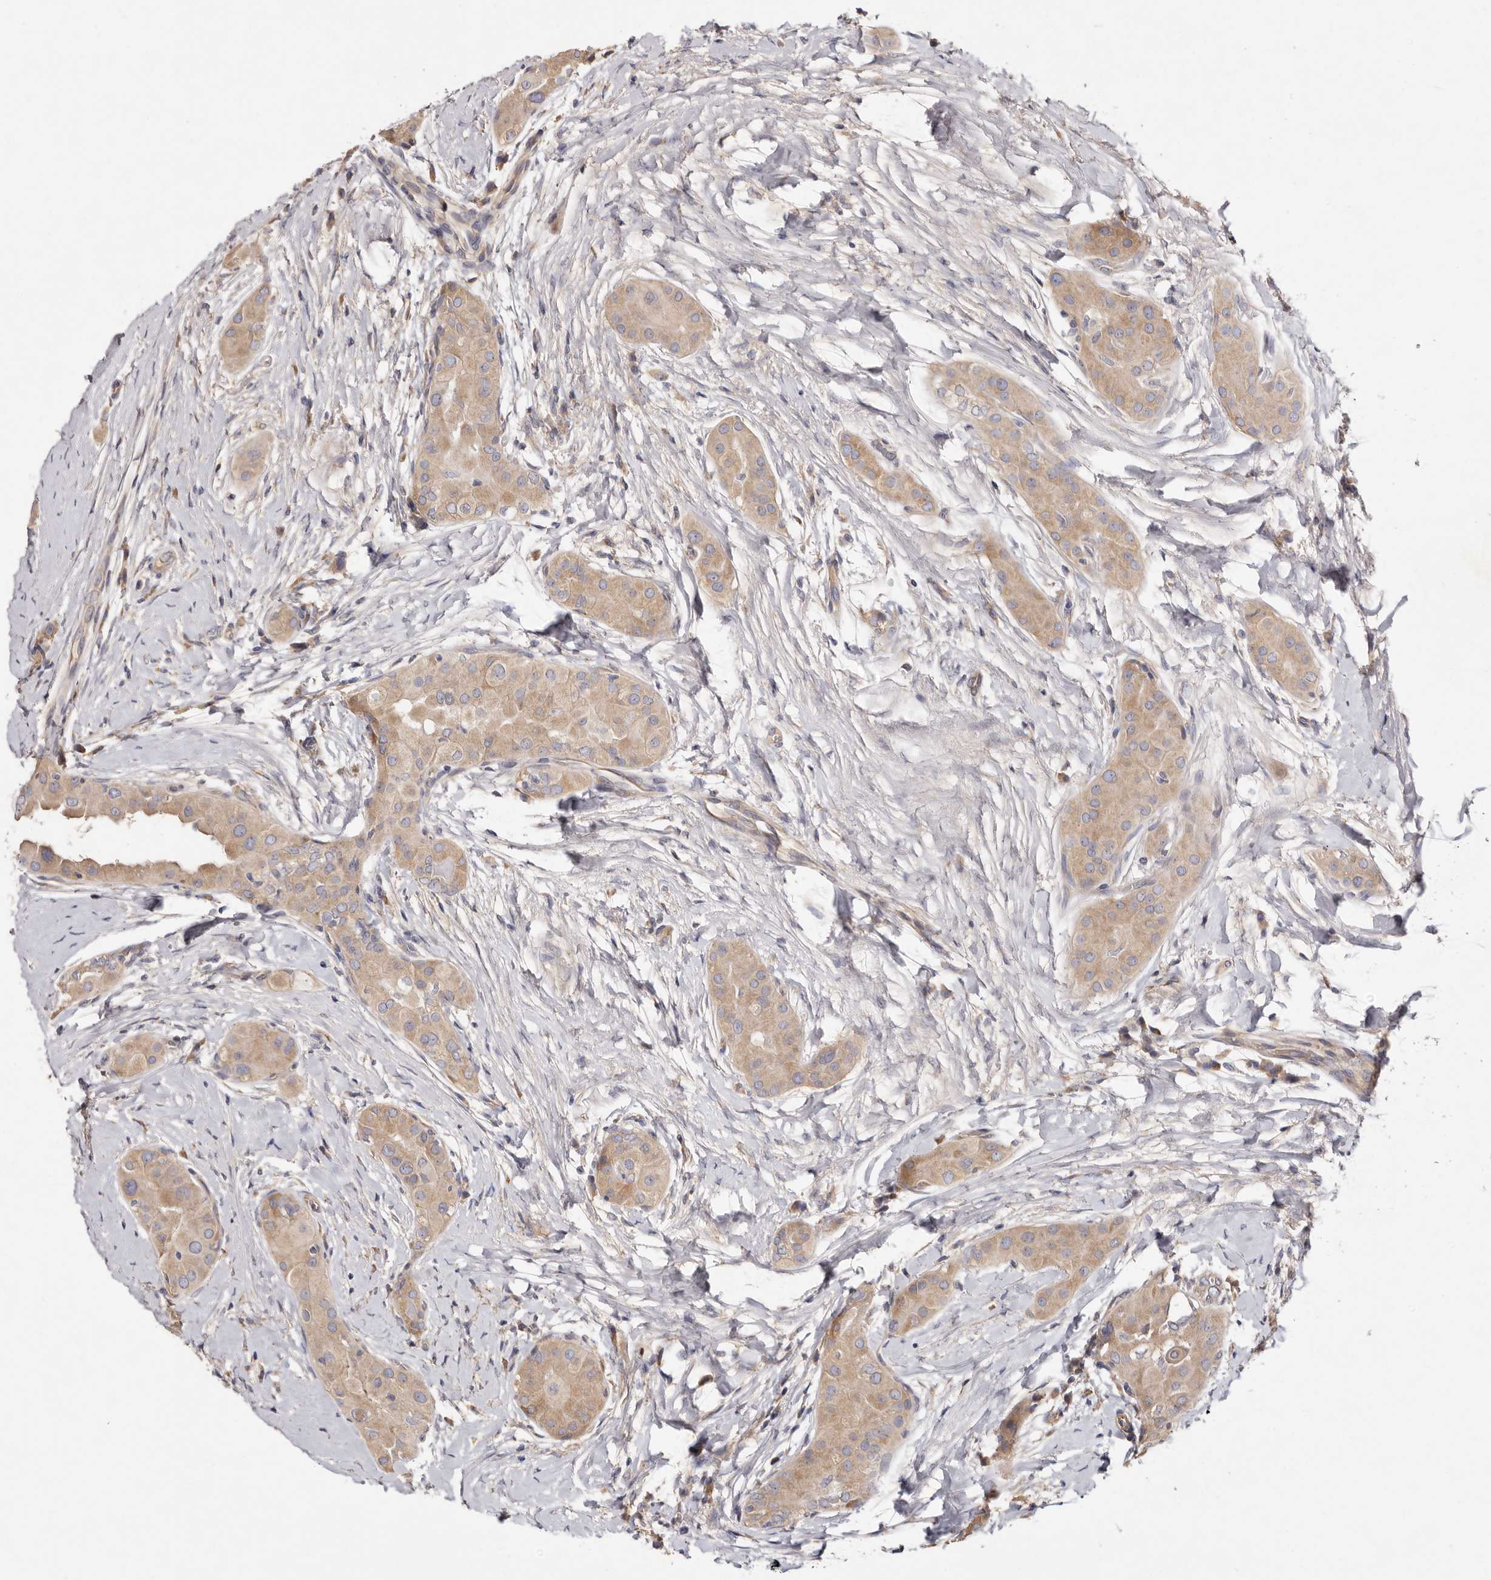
{"staining": {"intensity": "weak", "quantity": ">75%", "location": "cytoplasmic/membranous"}, "tissue": "thyroid cancer", "cell_type": "Tumor cells", "image_type": "cancer", "snomed": [{"axis": "morphology", "description": "Papillary adenocarcinoma, NOS"}, {"axis": "topography", "description": "Thyroid gland"}], "caption": "Protein staining demonstrates weak cytoplasmic/membranous staining in approximately >75% of tumor cells in papillary adenocarcinoma (thyroid).", "gene": "FAM167B", "patient": {"sex": "male", "age": 33}}